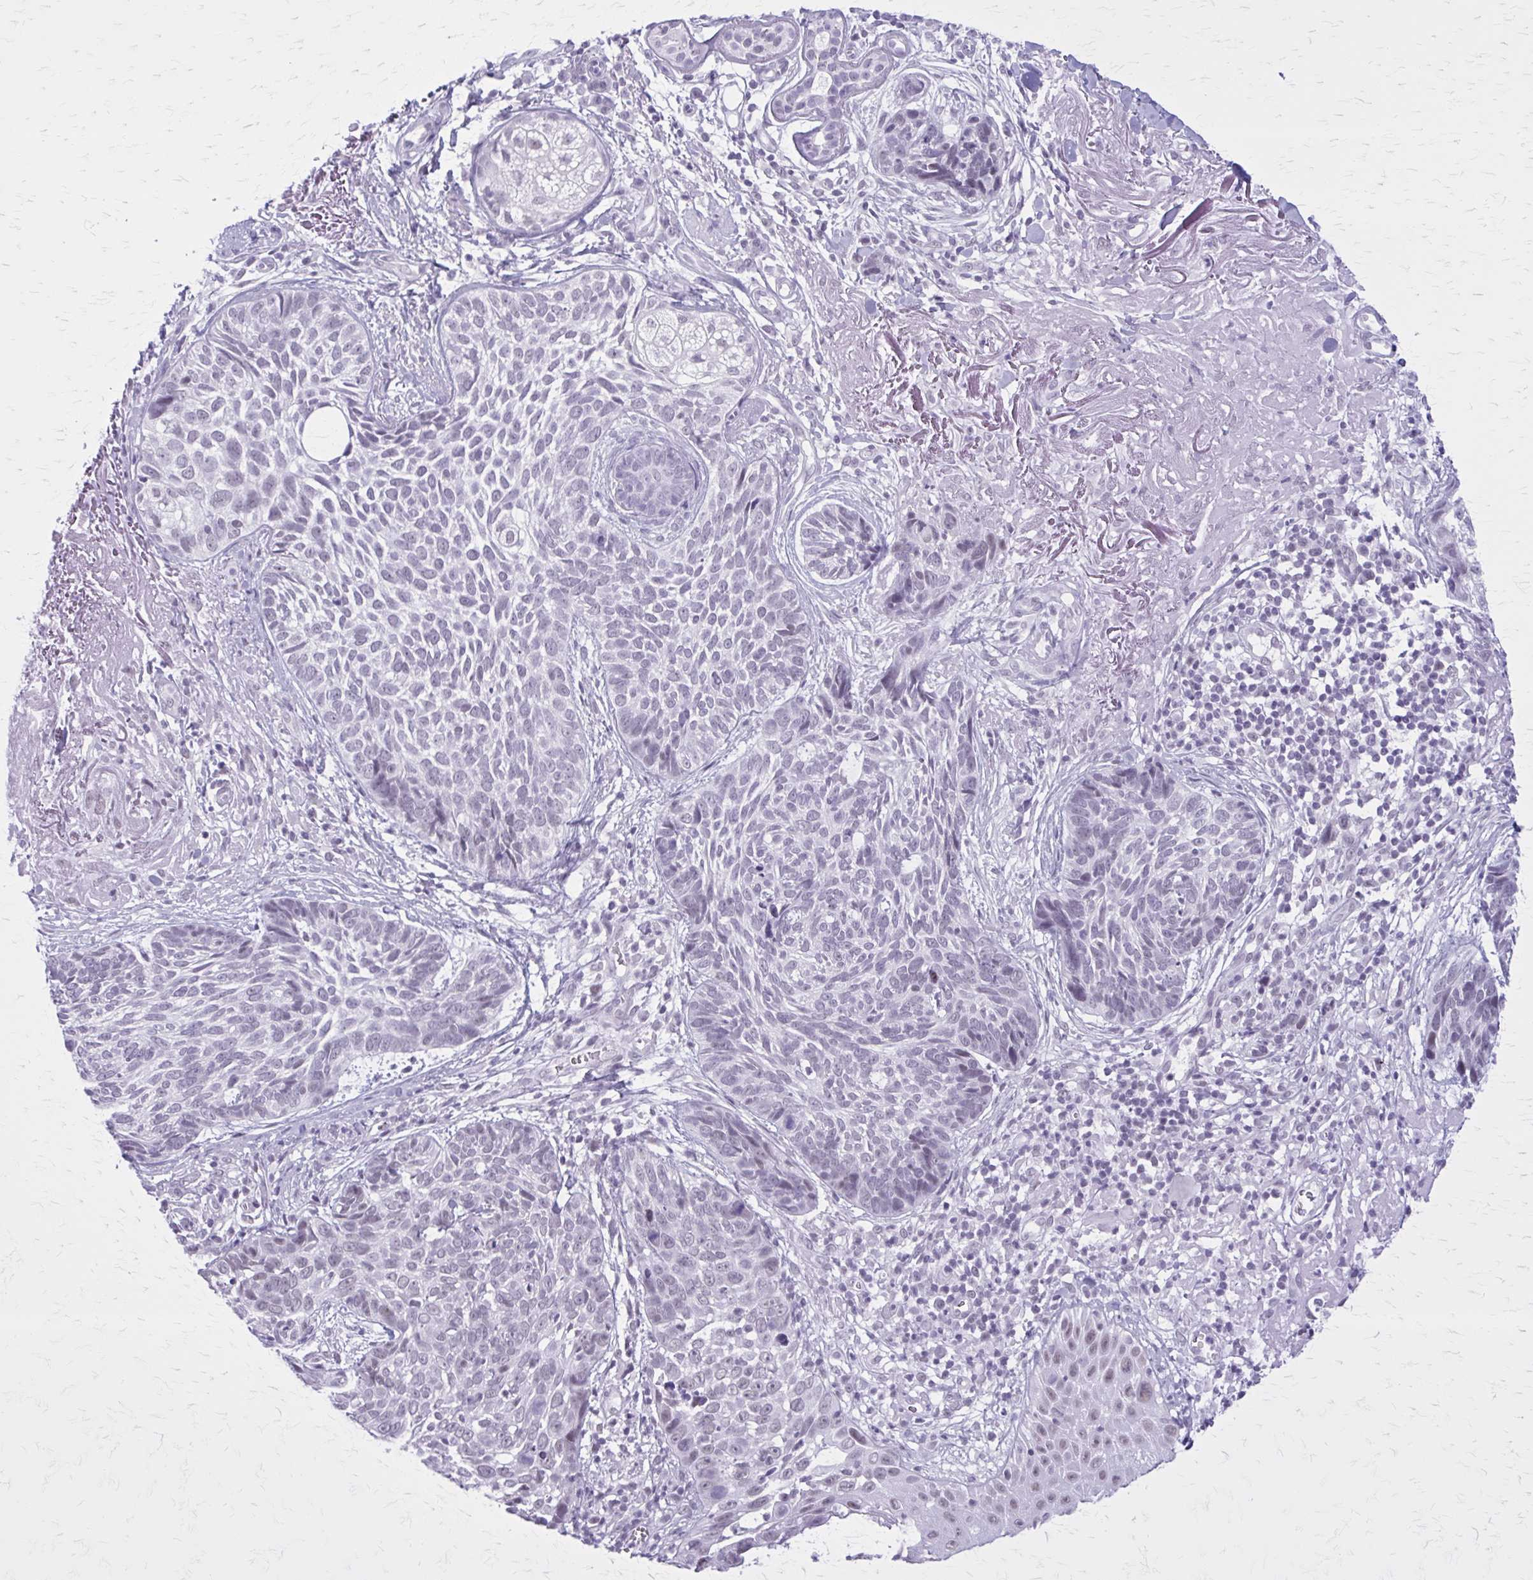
{"staining": {"intensity": "negative", "quantity": "none", "location": "none"}, "tissue": "skin cancer", "cell_type": "Tumor cells", "image_type": "cancer", "snomed": [{"axis": "morphology", "description": "Basal cell carcinoma"}, {"axis": "topography", "description": "Skin"}, {"axis": "topography", "description": "Skin of face"}], "caption": "An image of skin cancer stained for a protein displays no brown staining in tumor cells. Brightfield microscopy of immunohistochemistry (IHC) stained with DAB (brown) and hematoxylin (blue), captured at high magnification.", "gene": "GAD1", "patient": {"sex": "female", "age": 95}}